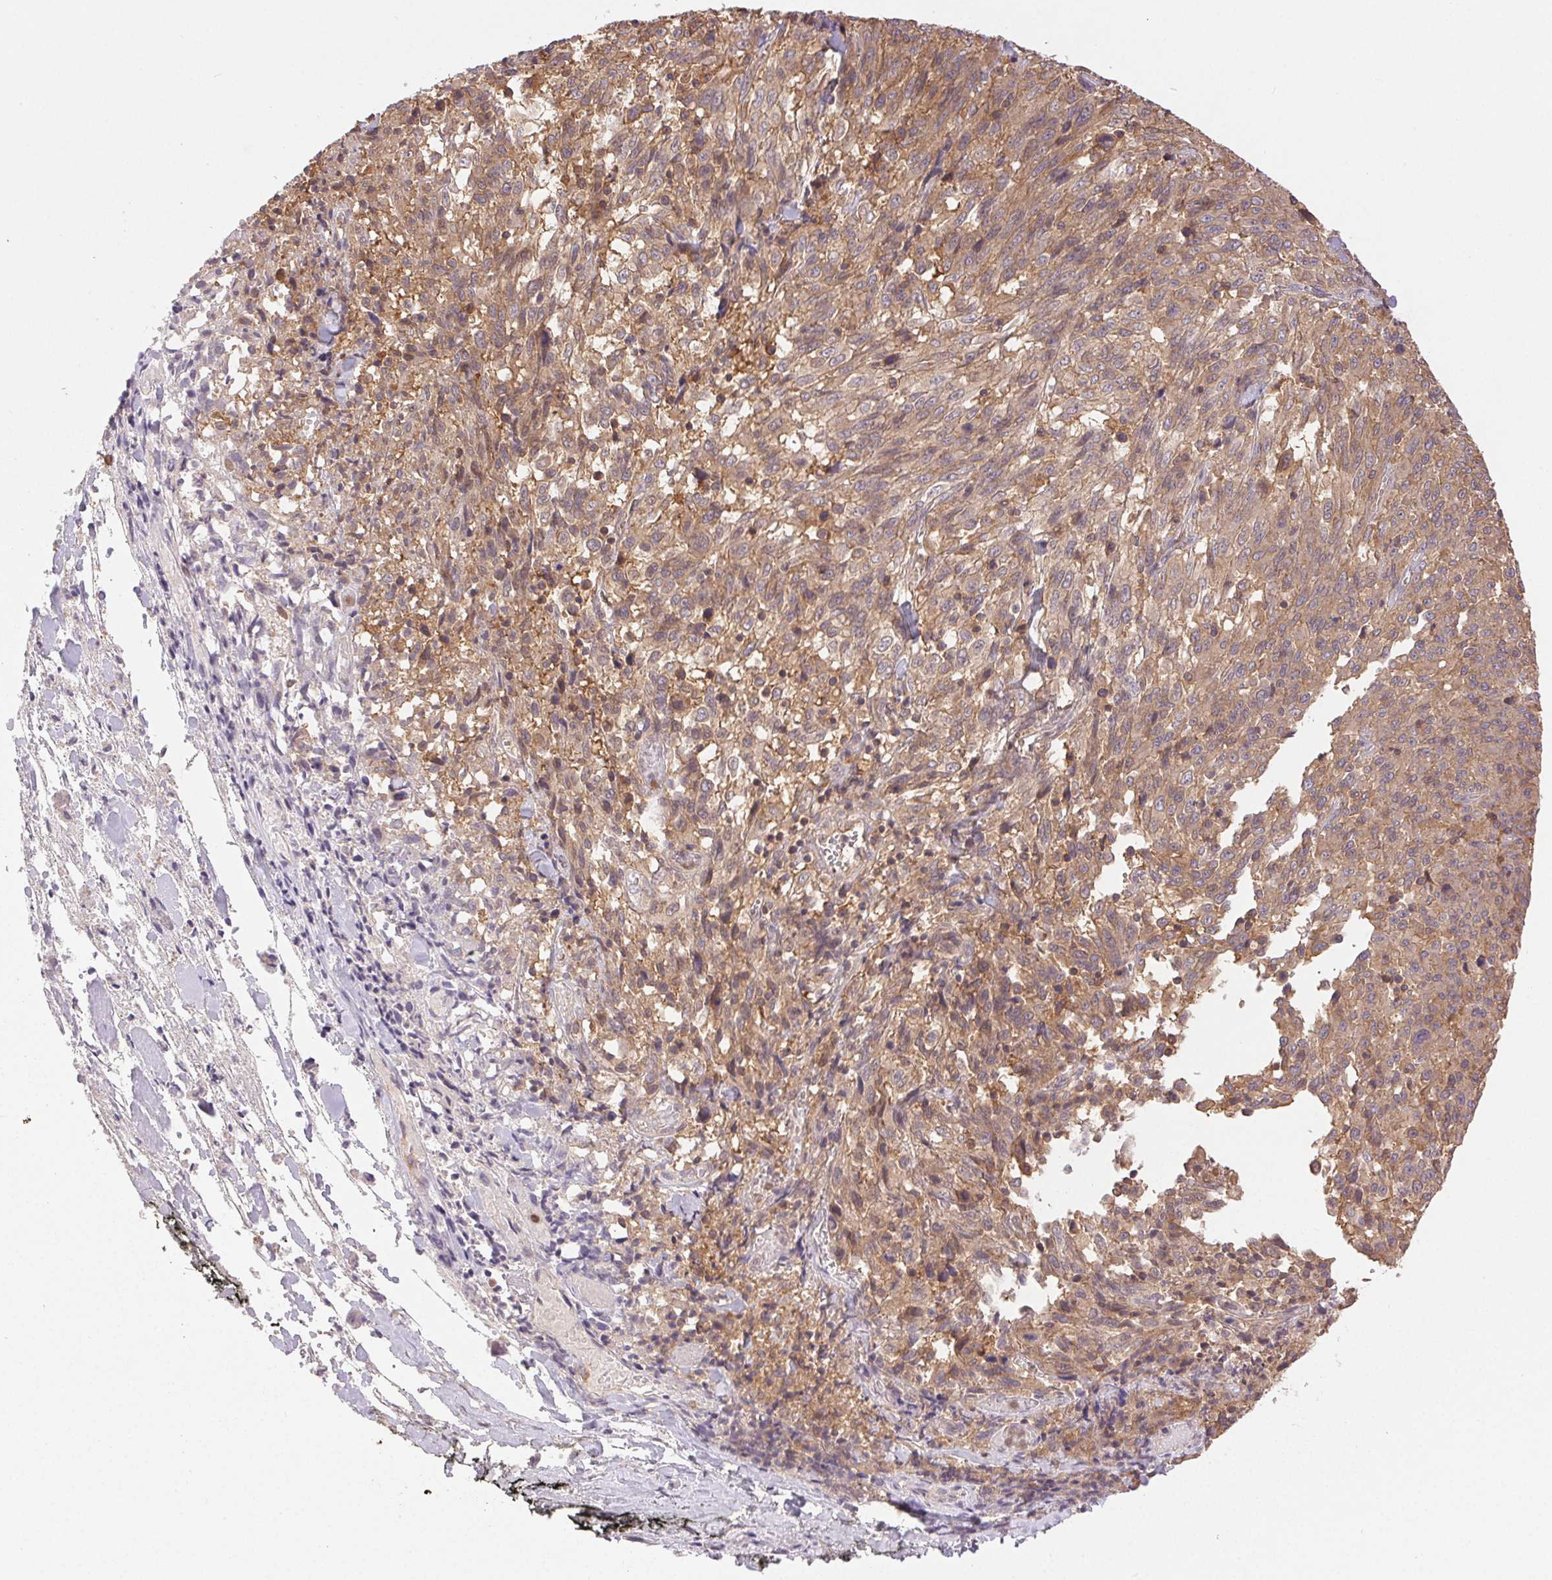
{"staining": {"intensity": "moderate", "quantity": ">75%", "location": "cytoplasmic/membranous"}, "tissue": "melanoma", "cell_type": "Tumor cells", "image_type": "cancer", "snomed": [{"axis": "morphology", "description": "Malignant melanoma, NOS"}, {"axis": "topography", "description": "Skin"}], "caption": "Immunohistochemical staining of malignant melanoma displays medium levels of moderate cytoplasmic/membranous protein positivity in approximately >75% of tumor cells.", "gene": "GDI2", "patient": {"sex": "female", "age": 91}}